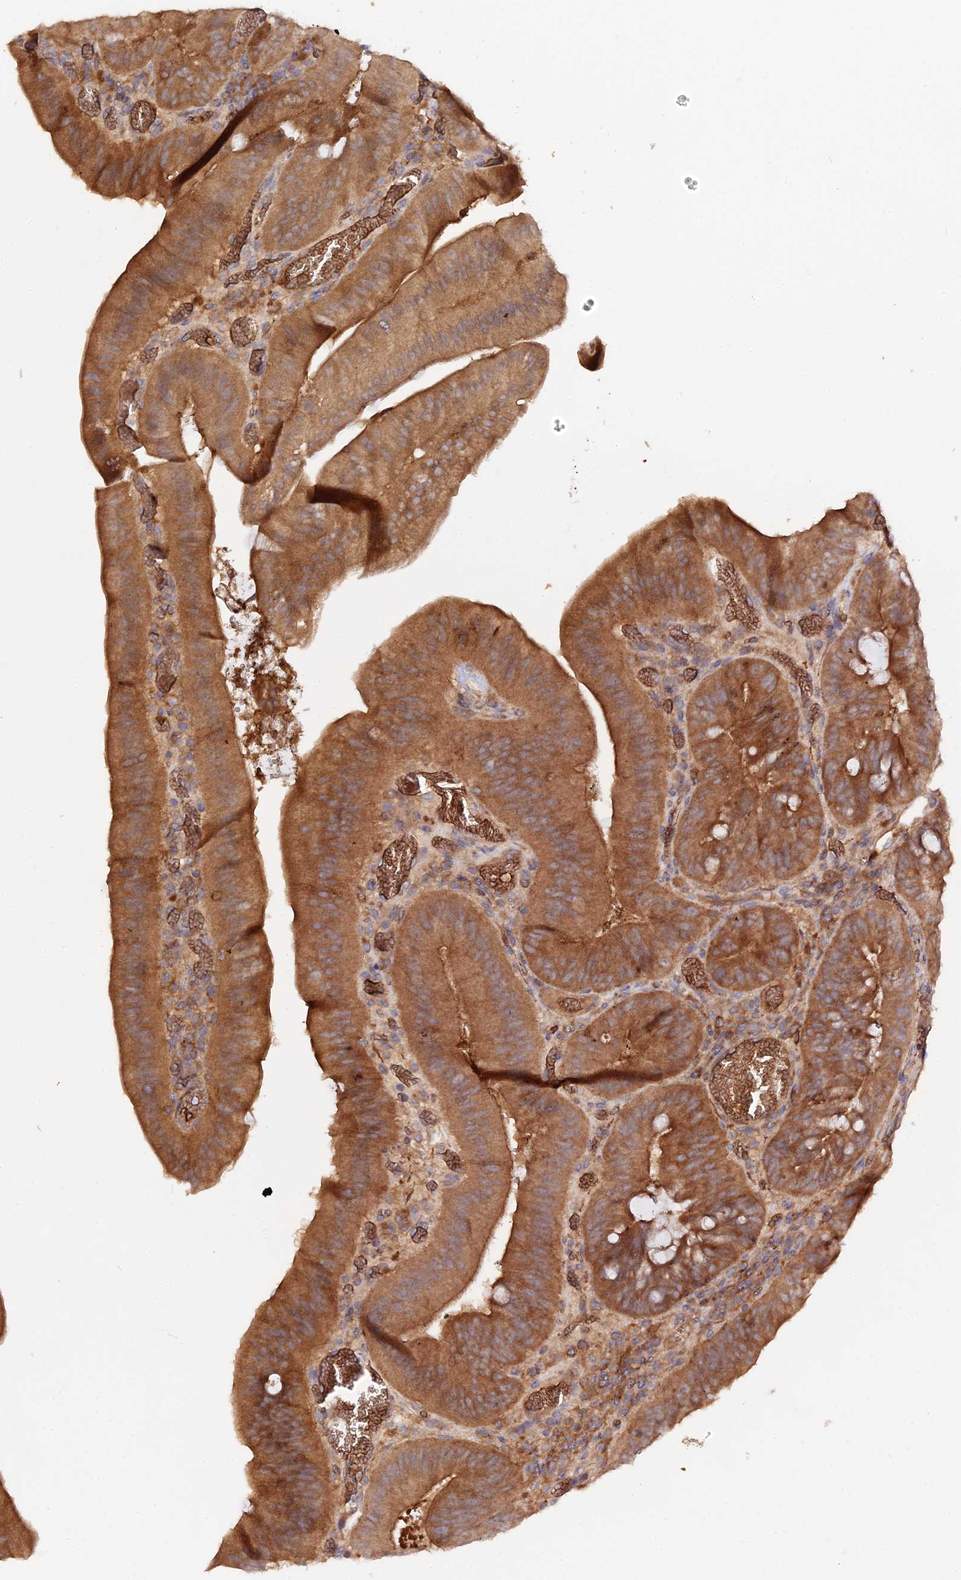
{"staining": {"intensity": "strong", "quantity": ">75%", "location": "cytoplasmic/membranous"}, "tissue": "colorectal cancer", "cell_type": "Tumor cells", "image_type": "cancer", "snomed": [{"axis": "morphology", "description": "Adenocarcinoma, NOS"}, {"axis": "topography", "description": "Colon"}], "caption": "There is high levels of strong cytoplasmic/membranous expression in tumor cells of adenocarcinoma (colorectal), as demonstrated by immunohistochemical staining (brown color).", "gene": "TRIM26", "patient": {"sex": "female", "age": 43}}